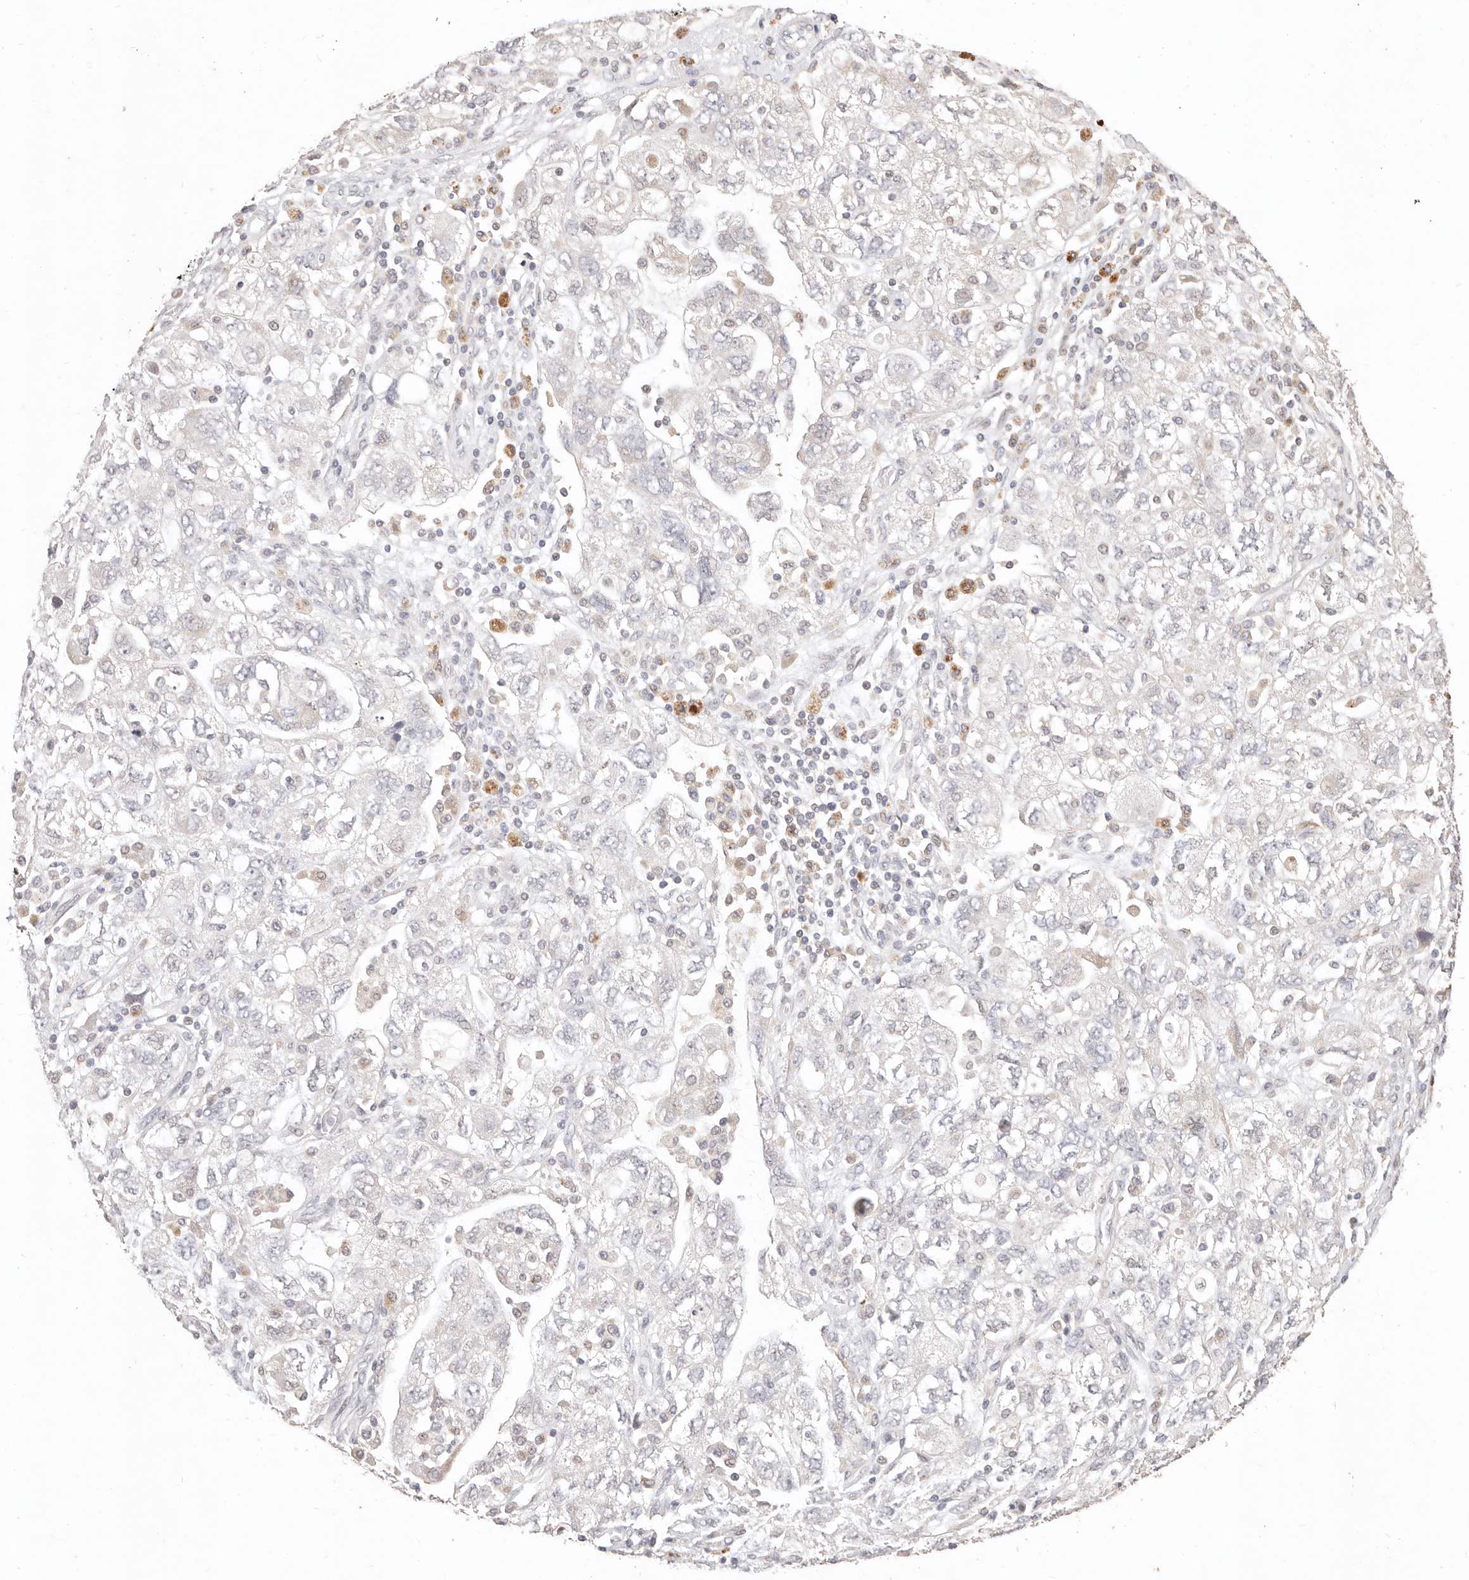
{"staining": {"intensity": "negative", "quantity": "none", "location": "none"}, "tissue": "ovarian cancer", "cell_type": "Tumor cells", "image_type": "cancer", "snomed": [{"axis": "morphology", "description": "Carcinoma, NOS"}, {"axis": "morphology", "description": "Cystadenocarcinoma, serous, NOS"}, {"axis": "topography", "description": "Ovary"}], "caption": "Immunohistochemical staining of human ovarian cancer shows no significant staining in tumor cells.", "gene": "KIF9", "patient": {"sex": "female", "age": 69}}